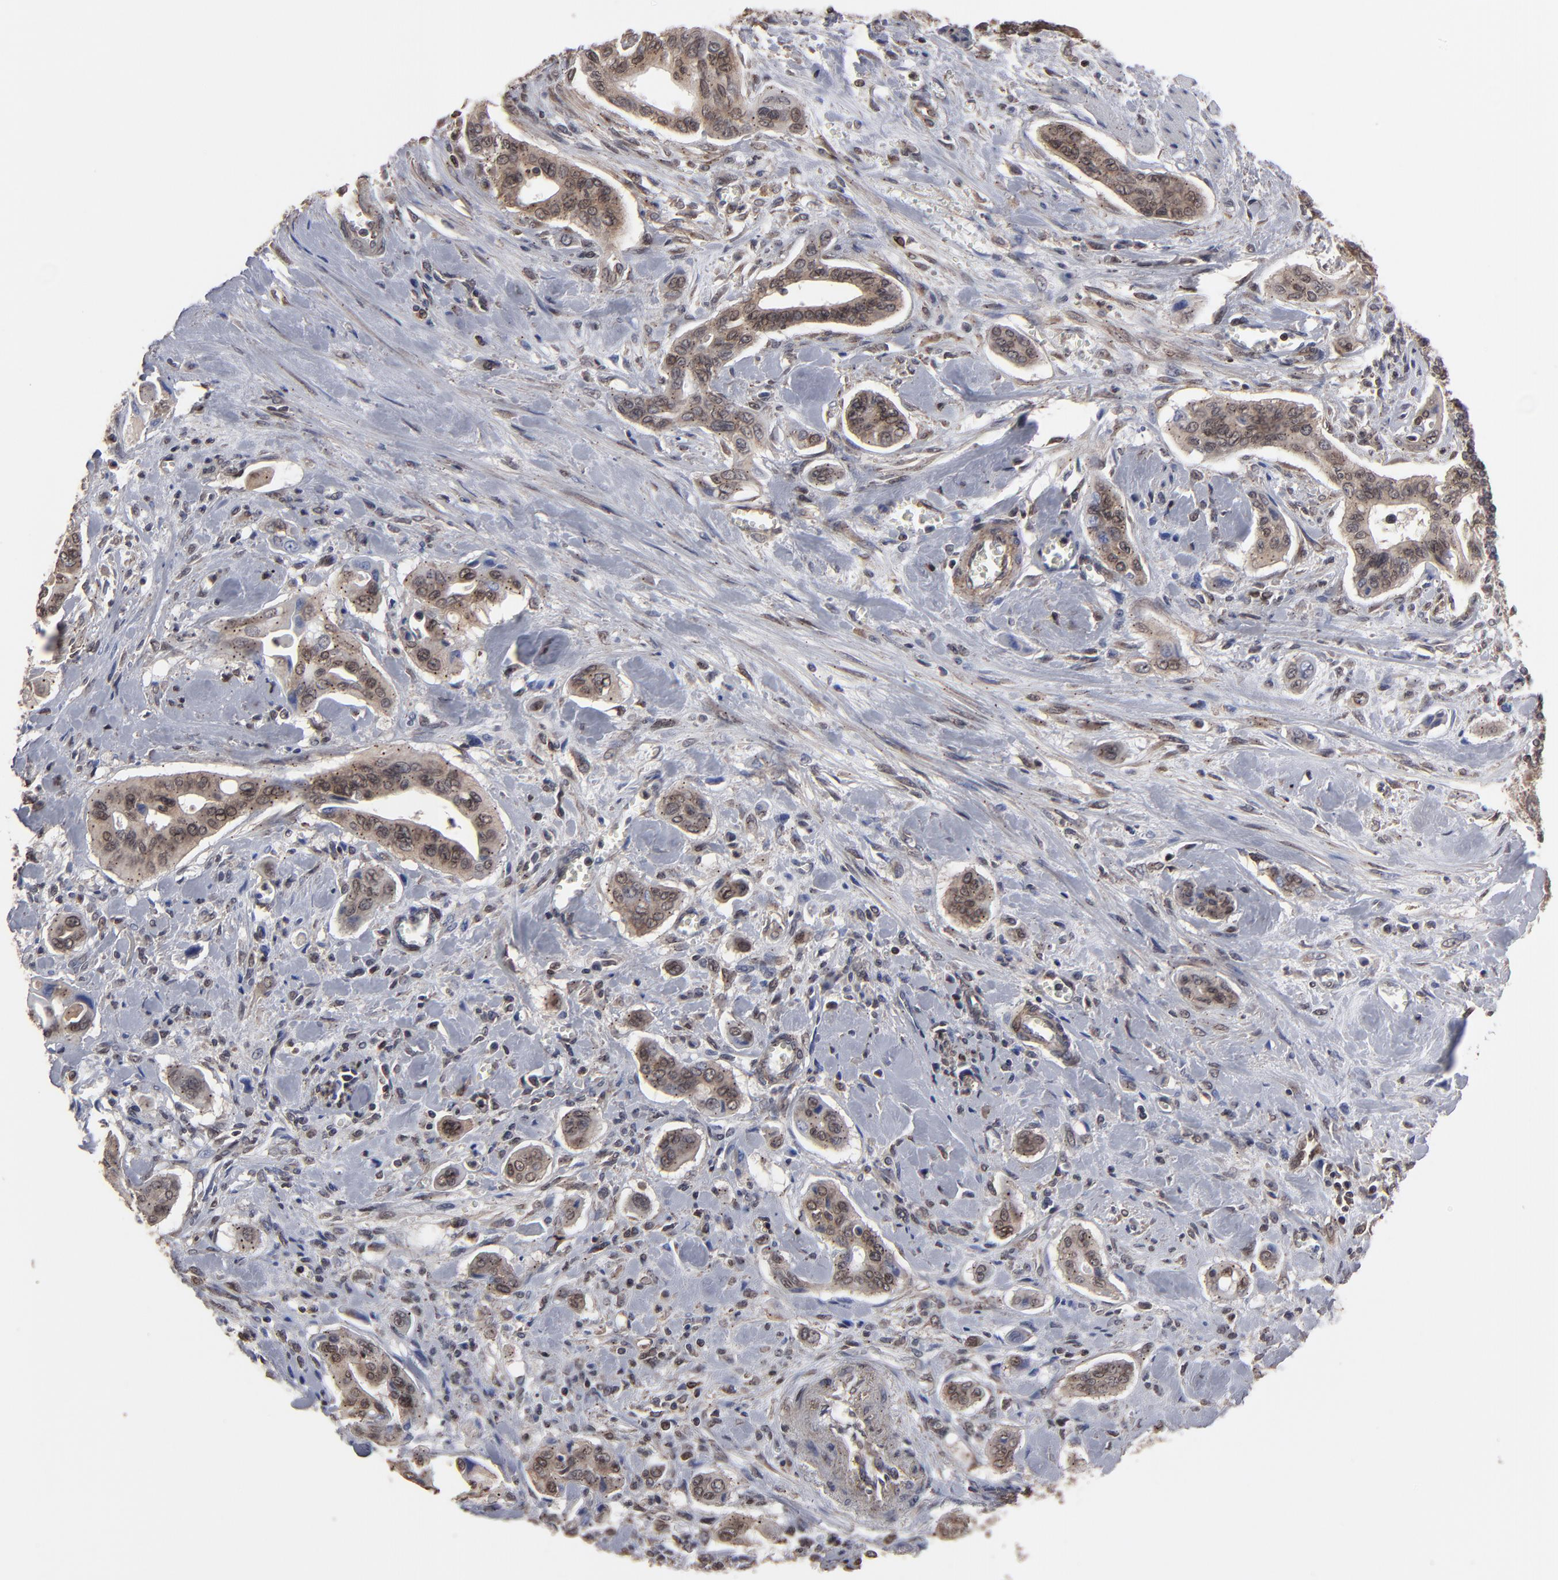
{"staining": {"intensity": "moderate", "quantity": ">75%", "location": "cytoplasmic/membranous,nuclear"}, "tissue": "pancreatic cancer", "cell_type": "Tumor cells", "image_type": "cancer", "snomed": [{"axis": "morphology", "description": "Adenocarcinoma, NOS"}, {"axis": "topography", "description": "Pancreas"}], "caption": "Pancreatic cancer (adenocarcinoma) stained with immunohistochemistry exhibits moderate cytoplasmic/membranous and nuclear positivity in approximately >75% of tumor cells.", "gene": "KIAA2026", "patient": {"sex": "male", "age": 77}}